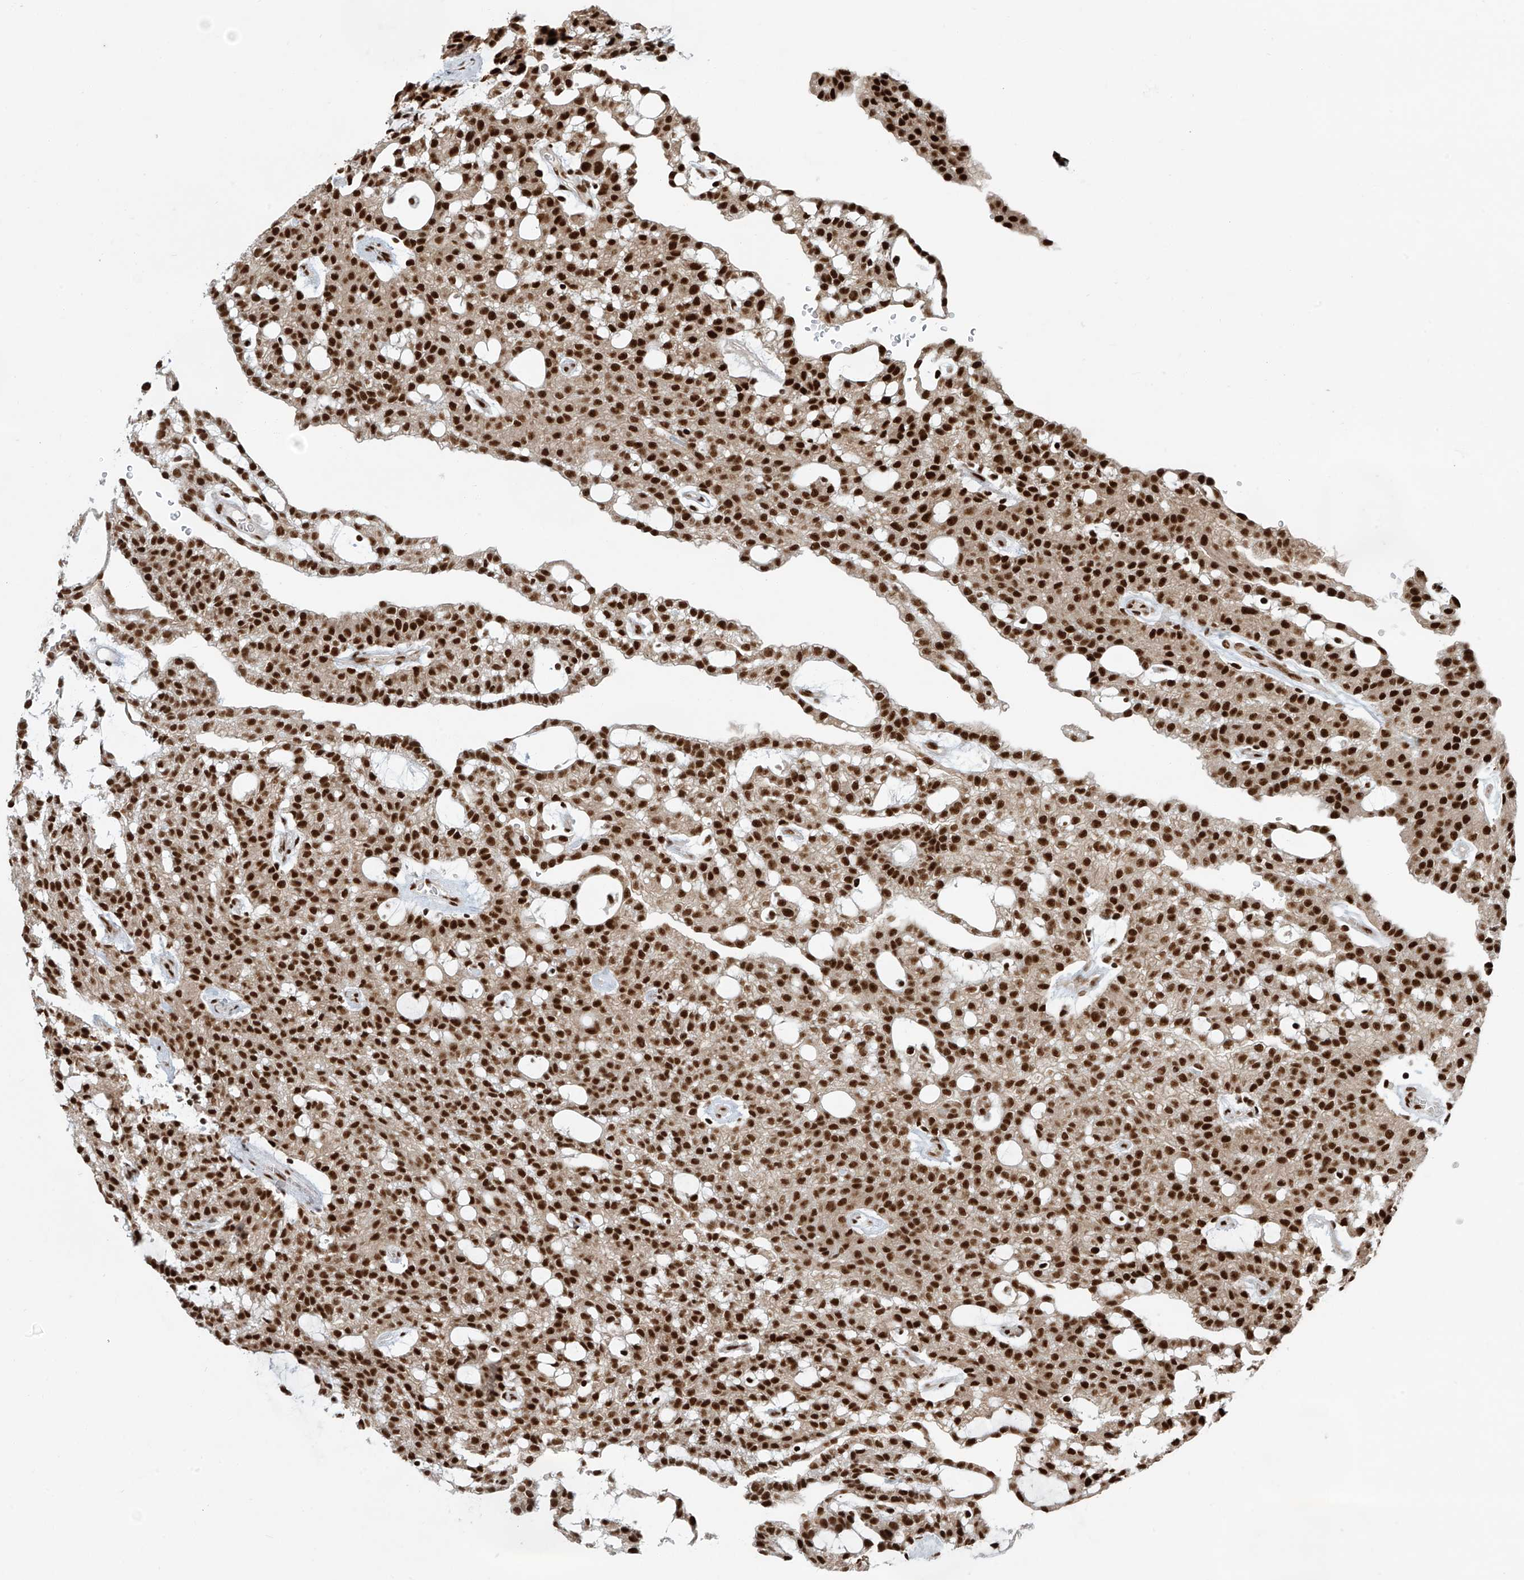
{"staining": {"intensity": "strong", "quantity": ">75%", "location": "nuclear"}, "tissue": "renal cancer", "cell_type": "Tumor cells", "image_type": "cancer", "snomed": [{"axis": "morphology", "description": "Adenocarcinoma, NOS"}, {"axis": "topography", "description": "Kidney"}], "caption": "A high-resolution photomicrograph shows immunohistochemistry staining of adenocarcinoma (renal), which demonstrates strong nuclear staining in approximately >75% of tumor cells.", "gene": "FAM193B", "patient": {"sex": "male", "age": 63}}